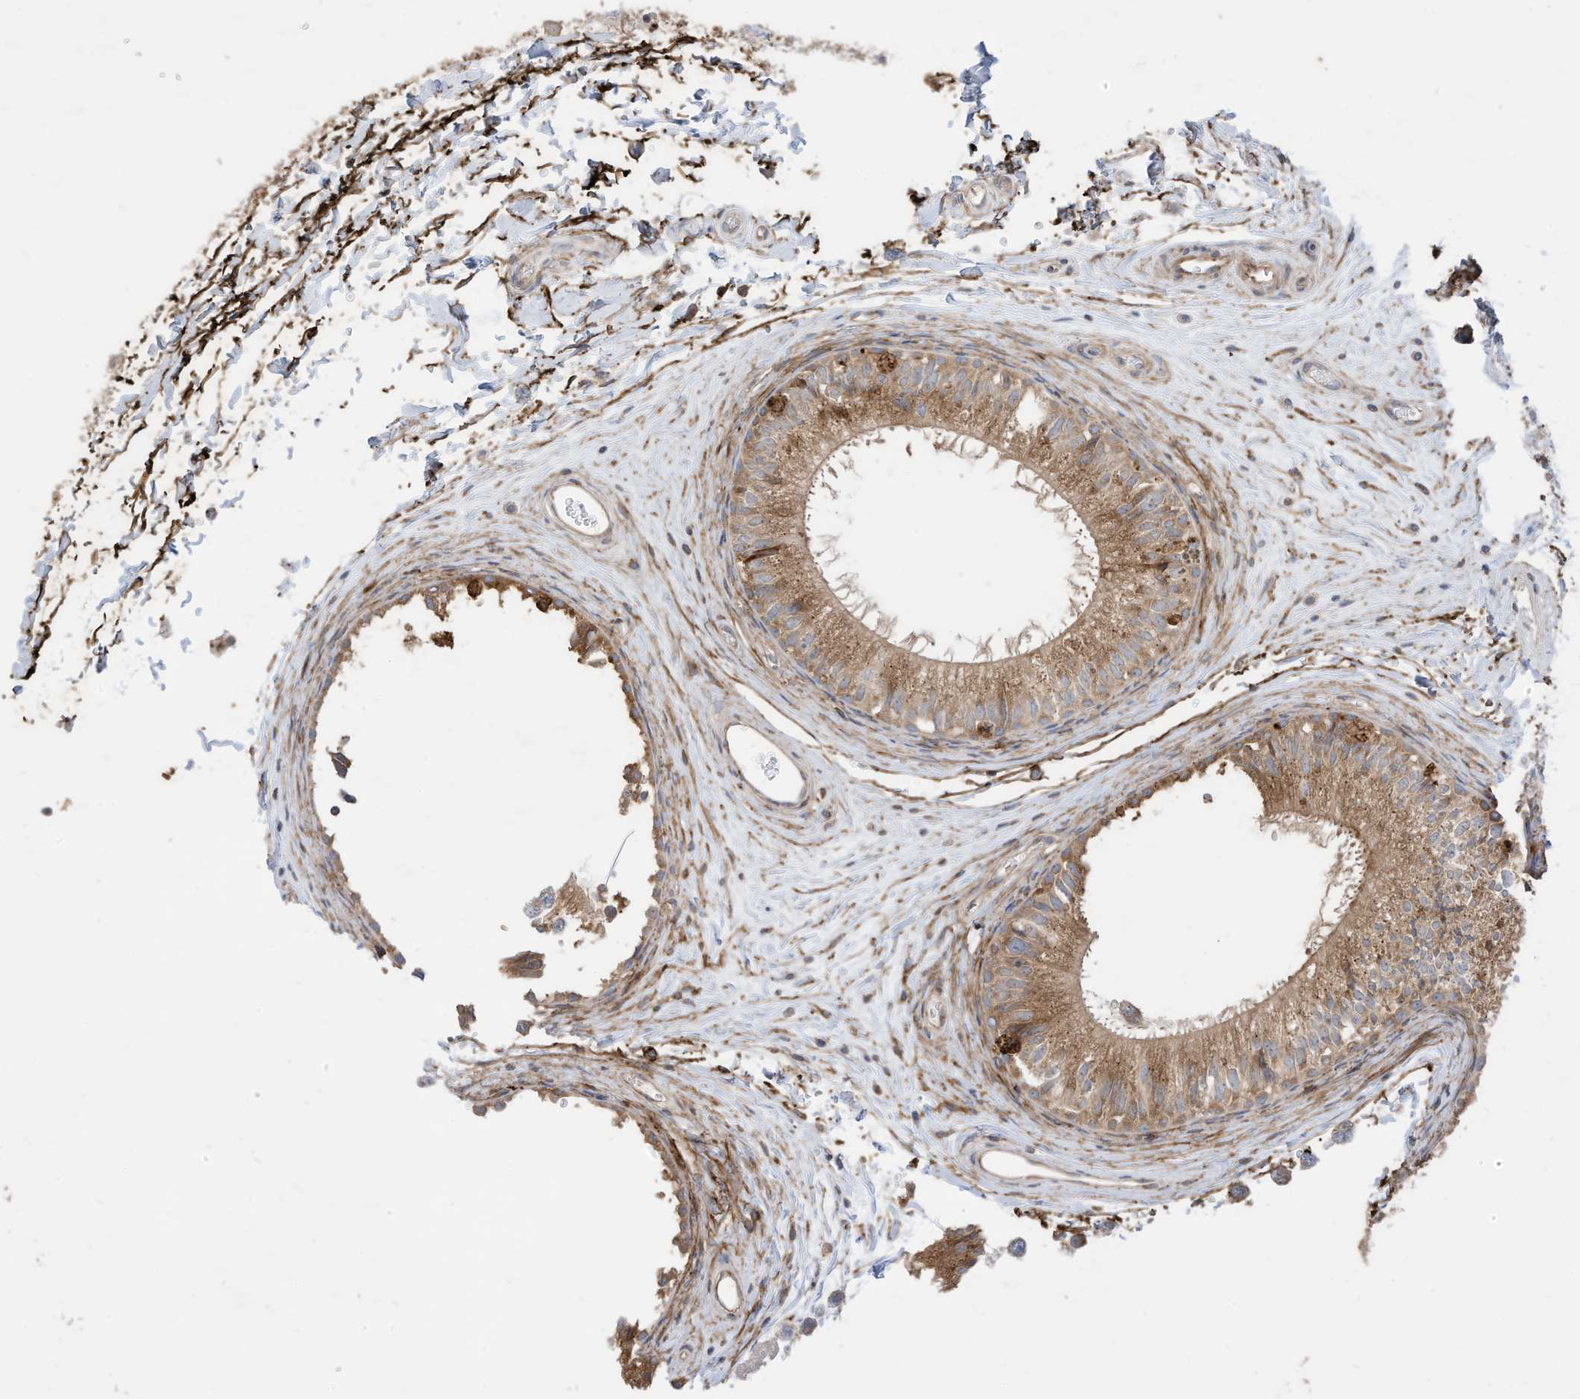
{"staining": {"intensity": "moderate", "quantity": ">75%", "location": "cytoplasmic/membranous"}, "tissue": "epididymis", "cell_type": "Glandular cells", "image_type": "normal", "snomed": [{"axis": "morphology", "description": "Normal tissue, NOS"}, {"axis": "topography", "description": "Epididymis"}], "caption": "Immunohistochemical staining of normal human epididymis shows medium levels of moderate cytoplasmic/membranous positivity in approximately >75% of glandular cells.", "gene": "TRNAU1AP", "patient": {"sex": "male", "age": 34}}